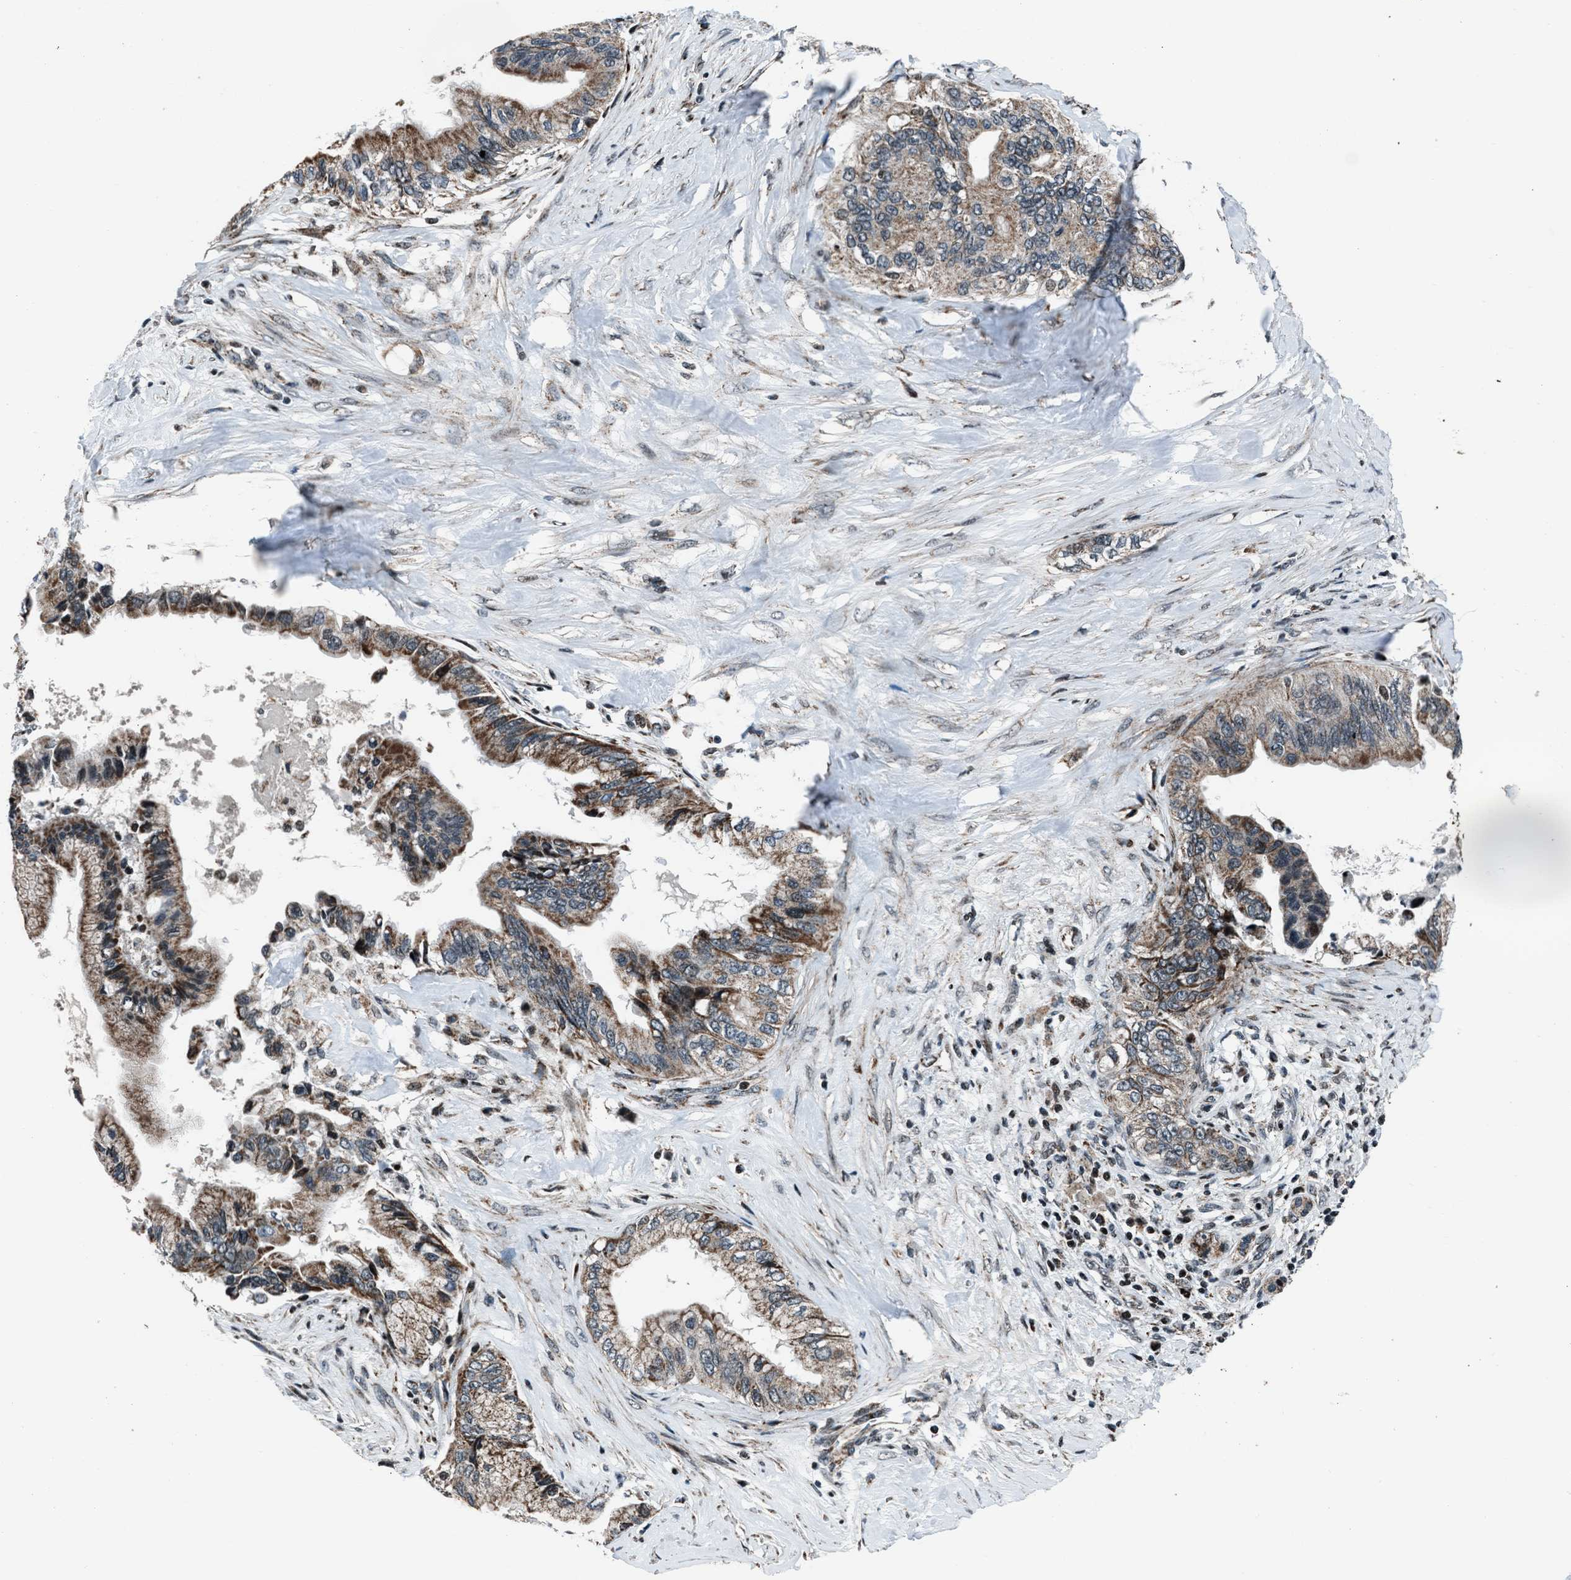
{"staining": {"intensity": "moderate", "quantity": ">75%", "location": "cytoplasmic/membranous"}, "tissue": "pancreatic cancer", "cell_type": "Tumor cells", "image_type": "cancer", "snomed": [{"axis": "morphology", "description": "Adenocarcinoma, NOS"}, {"axis": "topography", "description": "Pancreas"}], "caption": "DAB (3,3'-diaminobenzidine) immunohistochemical staining of human pancreatic cancer demonstrates moderate cytoplasmic/membranous protein staining in about >75% of tumor cells.", "gene": "MORC3", "patient": {"sex": "female", "age": 73}}